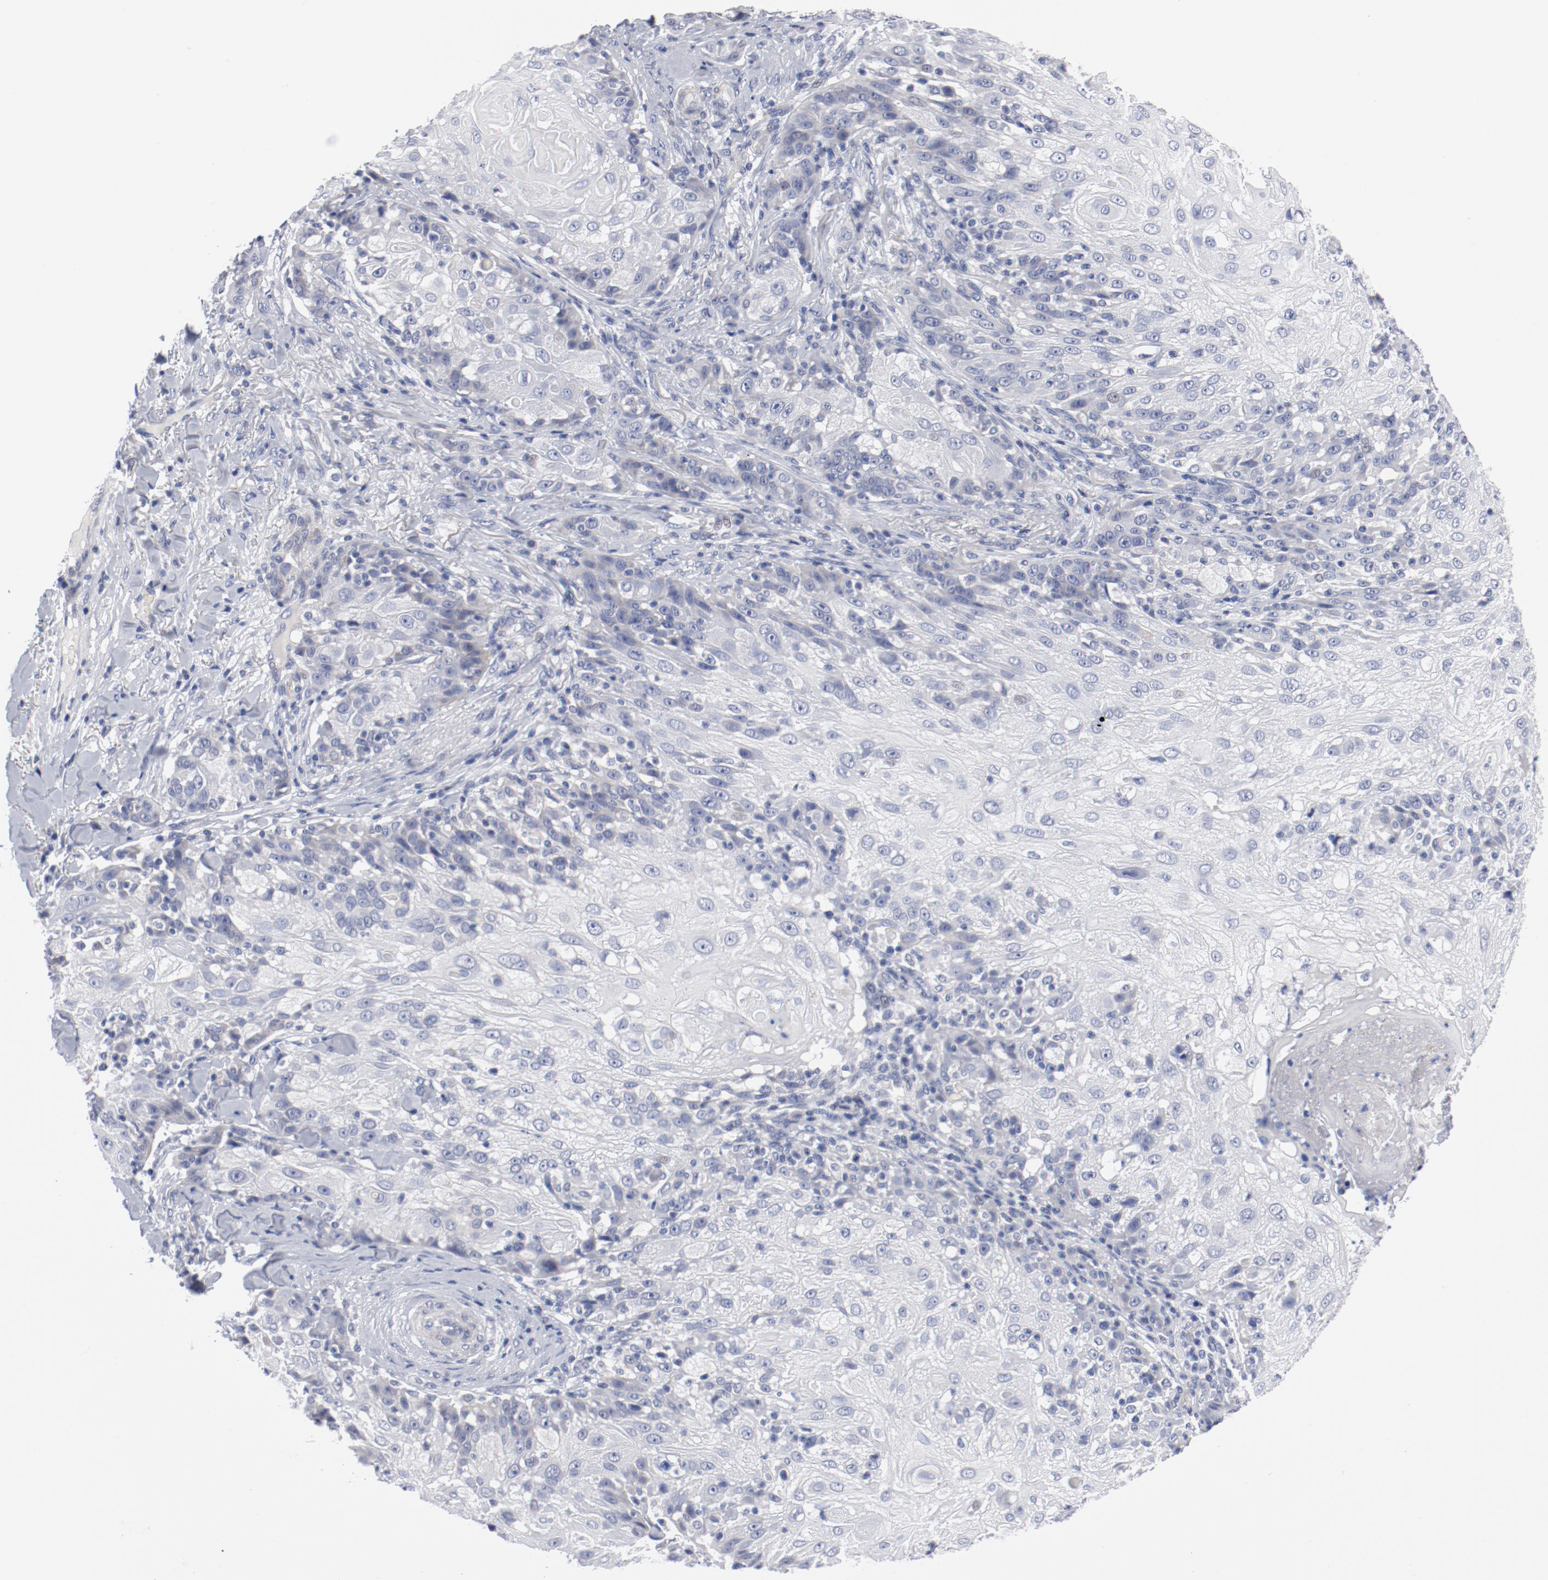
{"staining": {"intensity": "negative", "quantity": "none", "location": "none"}, "tissue": "skin cancer", "cell_type": "Tumor cells", "image_type": "cancer", "snomed": [{"axis": "morphology", "description": "Normal tissue, NOS"}, {"axis": "morphology", "description": "Squamous cell carcinoma, NOS"}, {"axis": "topography", "description": "Skin"}], "caption": "Tumor cells are negative for protein expression in human skin cancer (squamous cell carcinoma).", "gene": "KCNK13", "patient": {"sex": "female", "age": 83}}